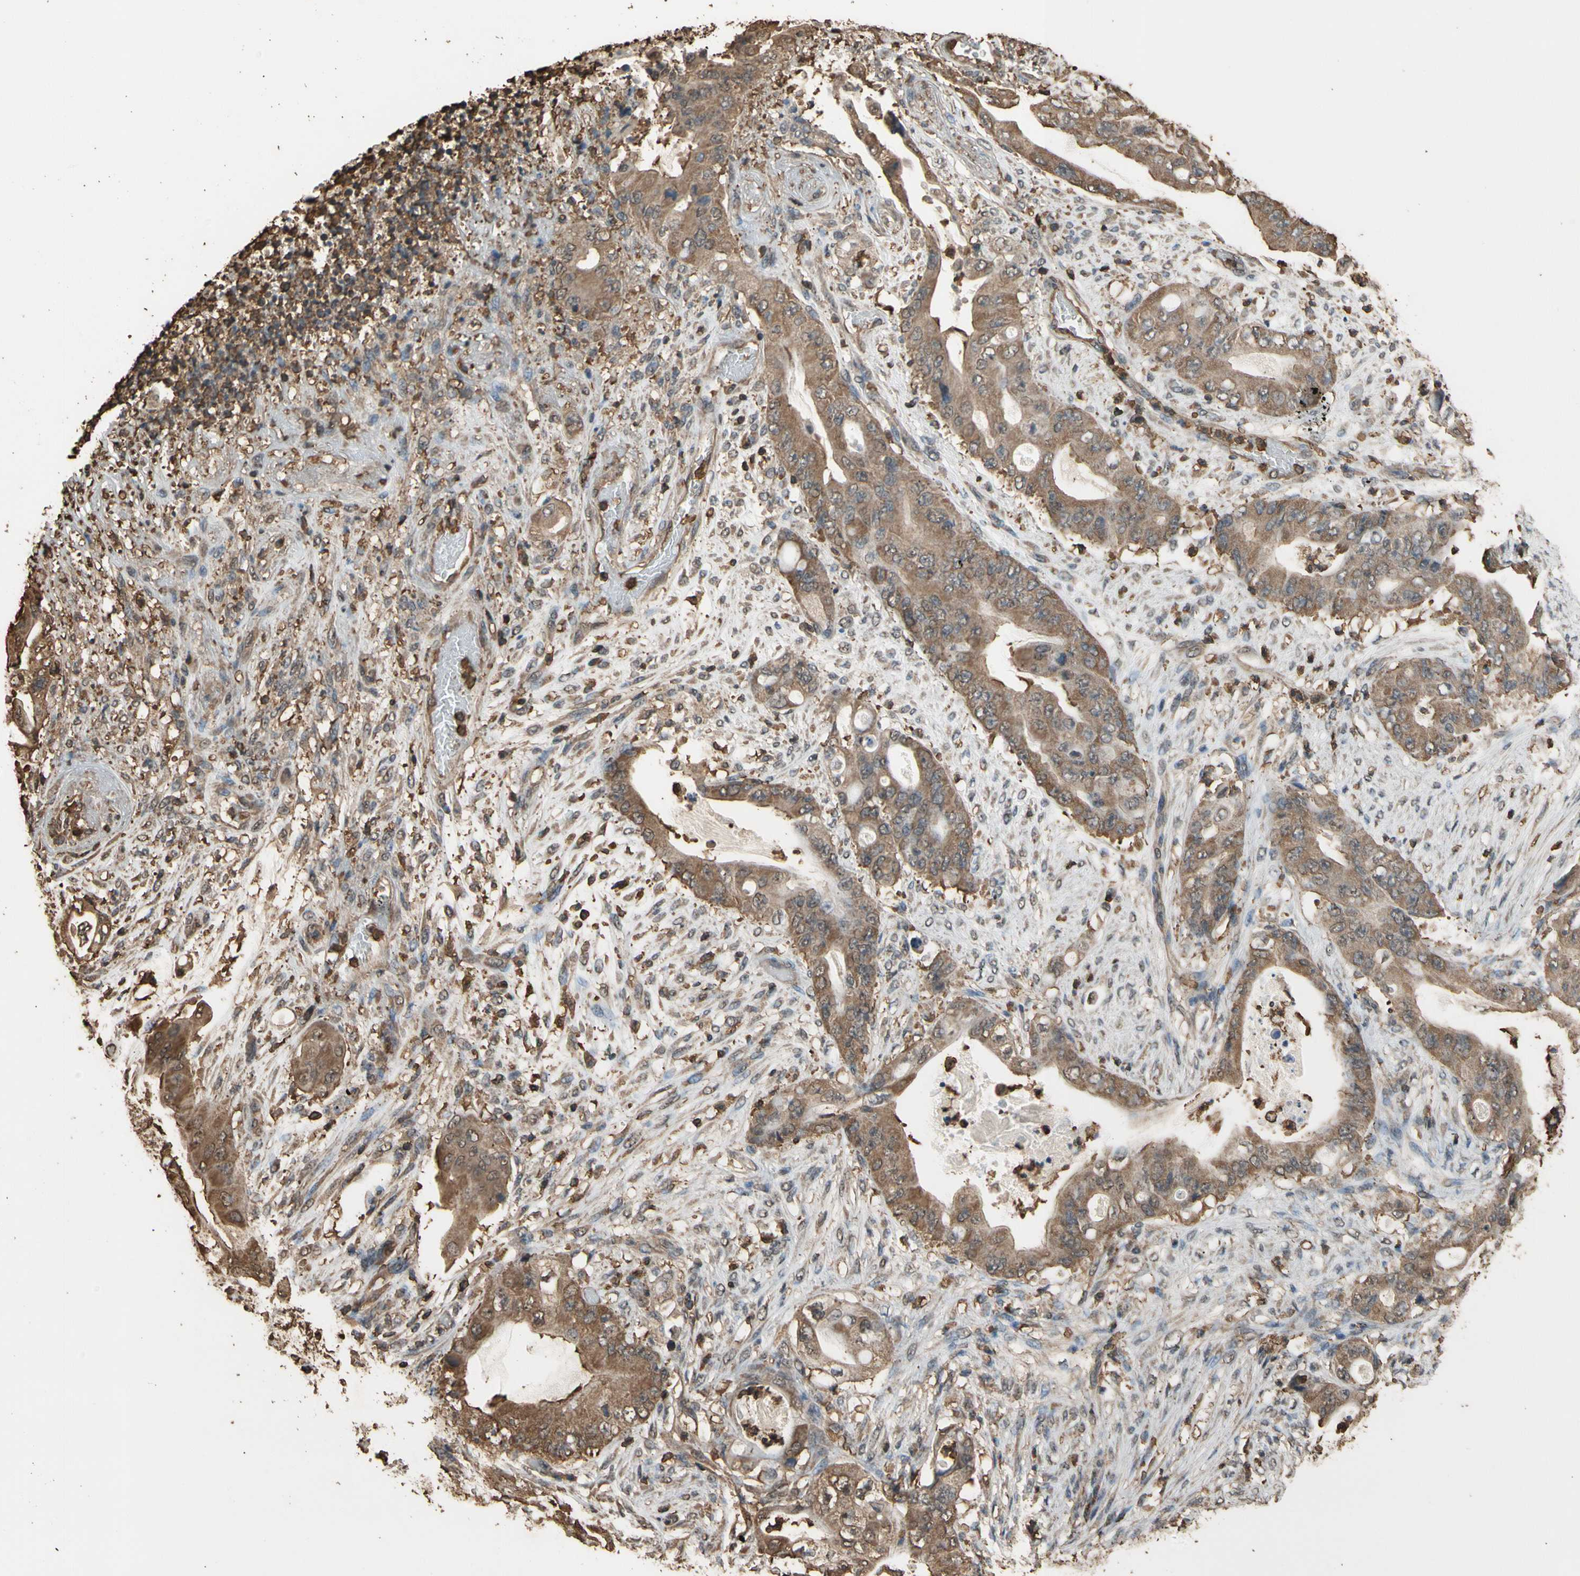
{"staining": {"intensity": "moderate", "quantity": ">75%", "location": "cytoplasmic/membranous"}, "tissue": "stomach cancer", "cell_type": "Tumor cells", "image_type": "cancer", "snomed": [{"axis": "morphology", "description": "Adenocarcinoma, NOS"}, {"axis": "topography", "description": "Stomach"}], "caption": "Immunohistochemical staining of human stomach cancer exhibits moderate cytoplasmic/membranous protein positivity in approximately >75% of tumor cells. Using DAB (brown) and hematoxylin (blue) stains, captured at high magnification using brightfield microscopy.", "gene": "TNFSF13B", "patient": {"sex": "female", "age": 73}}